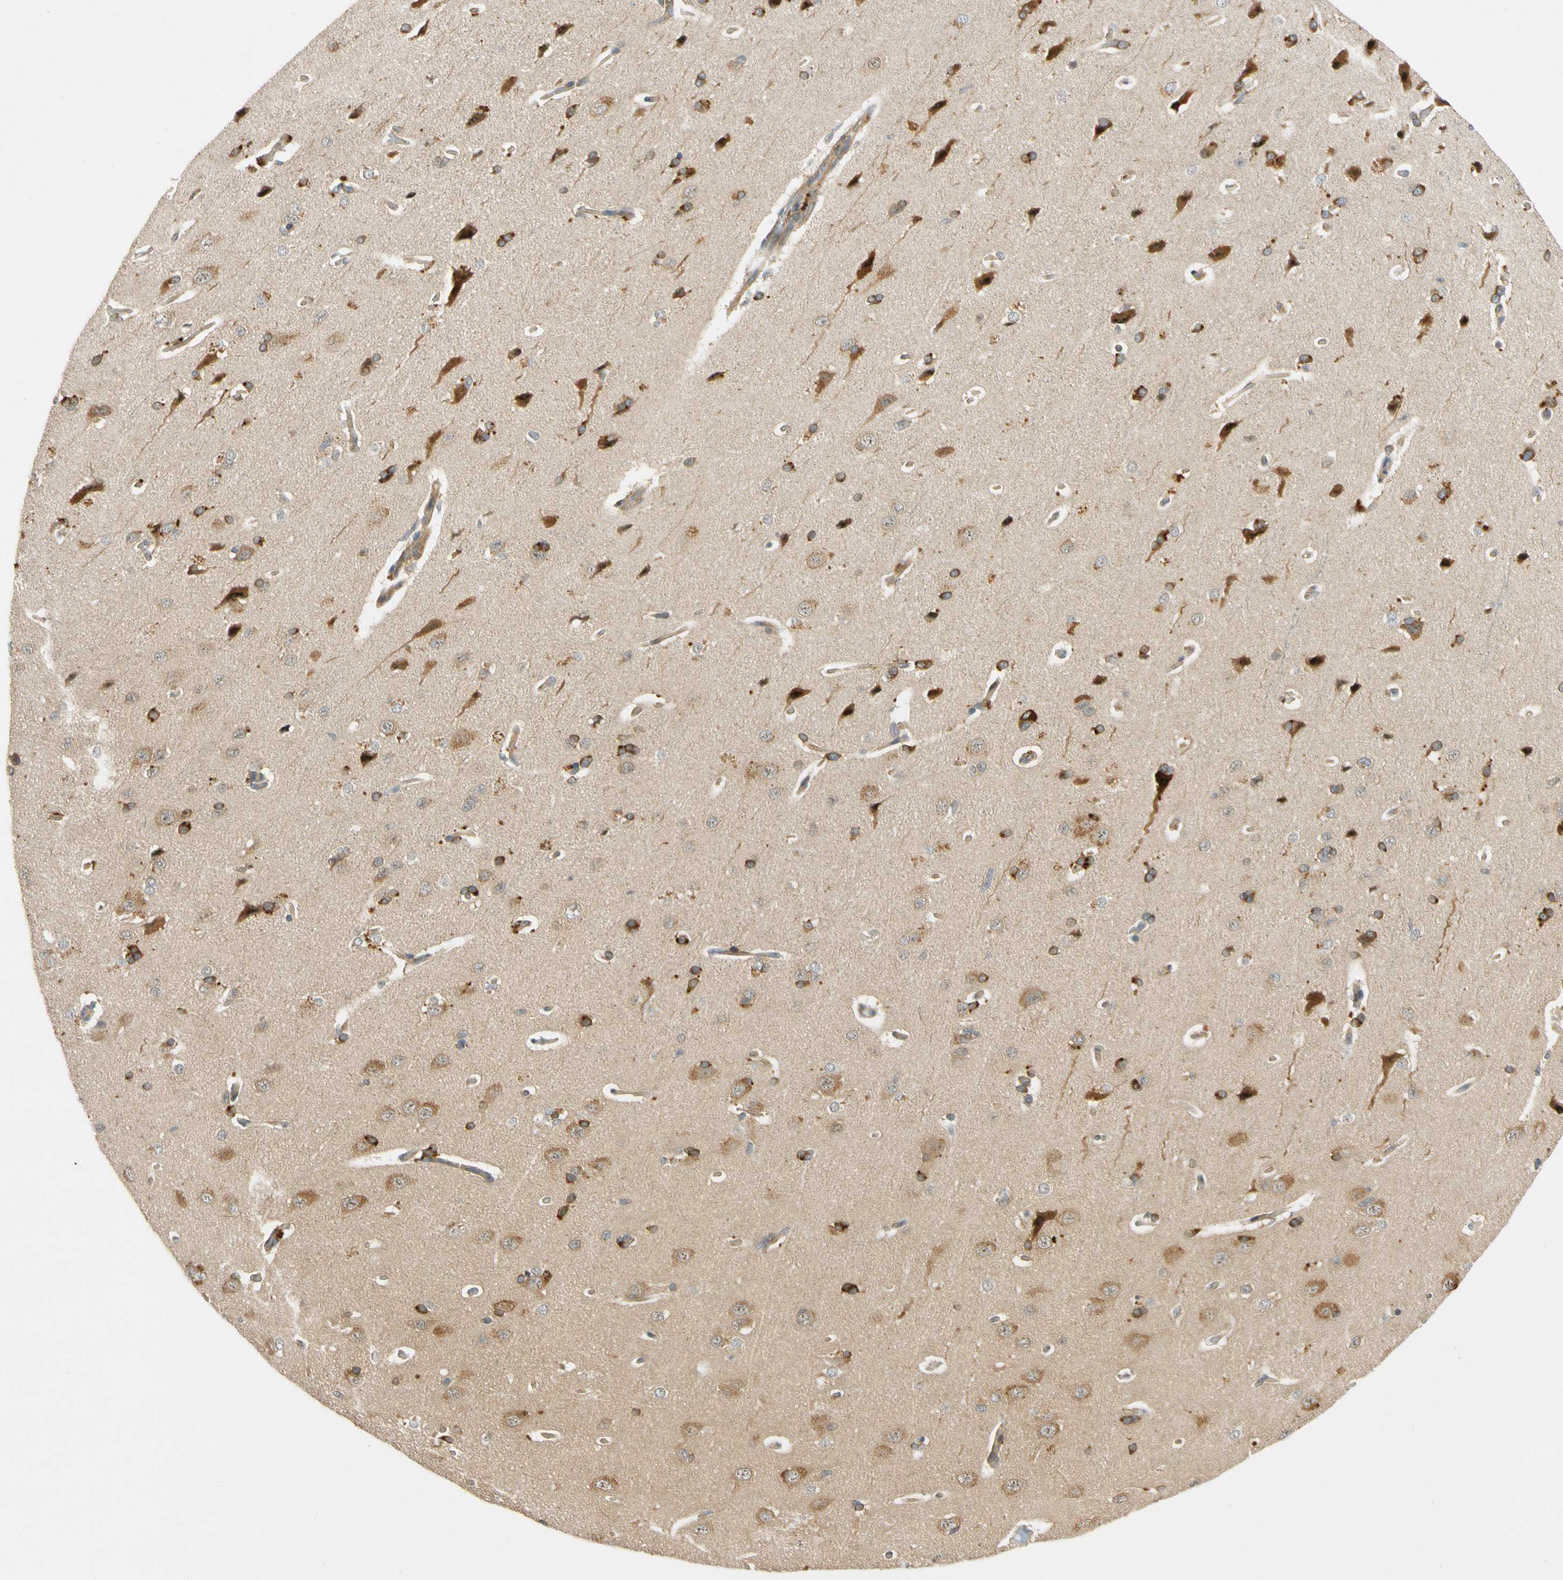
{"staining": {"intensity": "weak", "quantity": "25%-75%", "location": "cytoplasmic/membranous"}, "tissue": "cerebral cortex", "cell_type": "Endothelial cells", "image_type": "normal", "snomed": [{"axis": "morphology", "description": "Normal tissue, NOS"}, {"axis": "topography", "description": "Cerebral cortex"}], "caption": "Immunohistochemical staining of benign human cerebral cortex displays weak cytoplasmic/membranous protein expression in about 25%-75% of endothelial cells. The protein is shown in brown color, while the nuclei are stained blue.", "gene": "GATD1", "patient": {"sex": "male", "age": 62}}